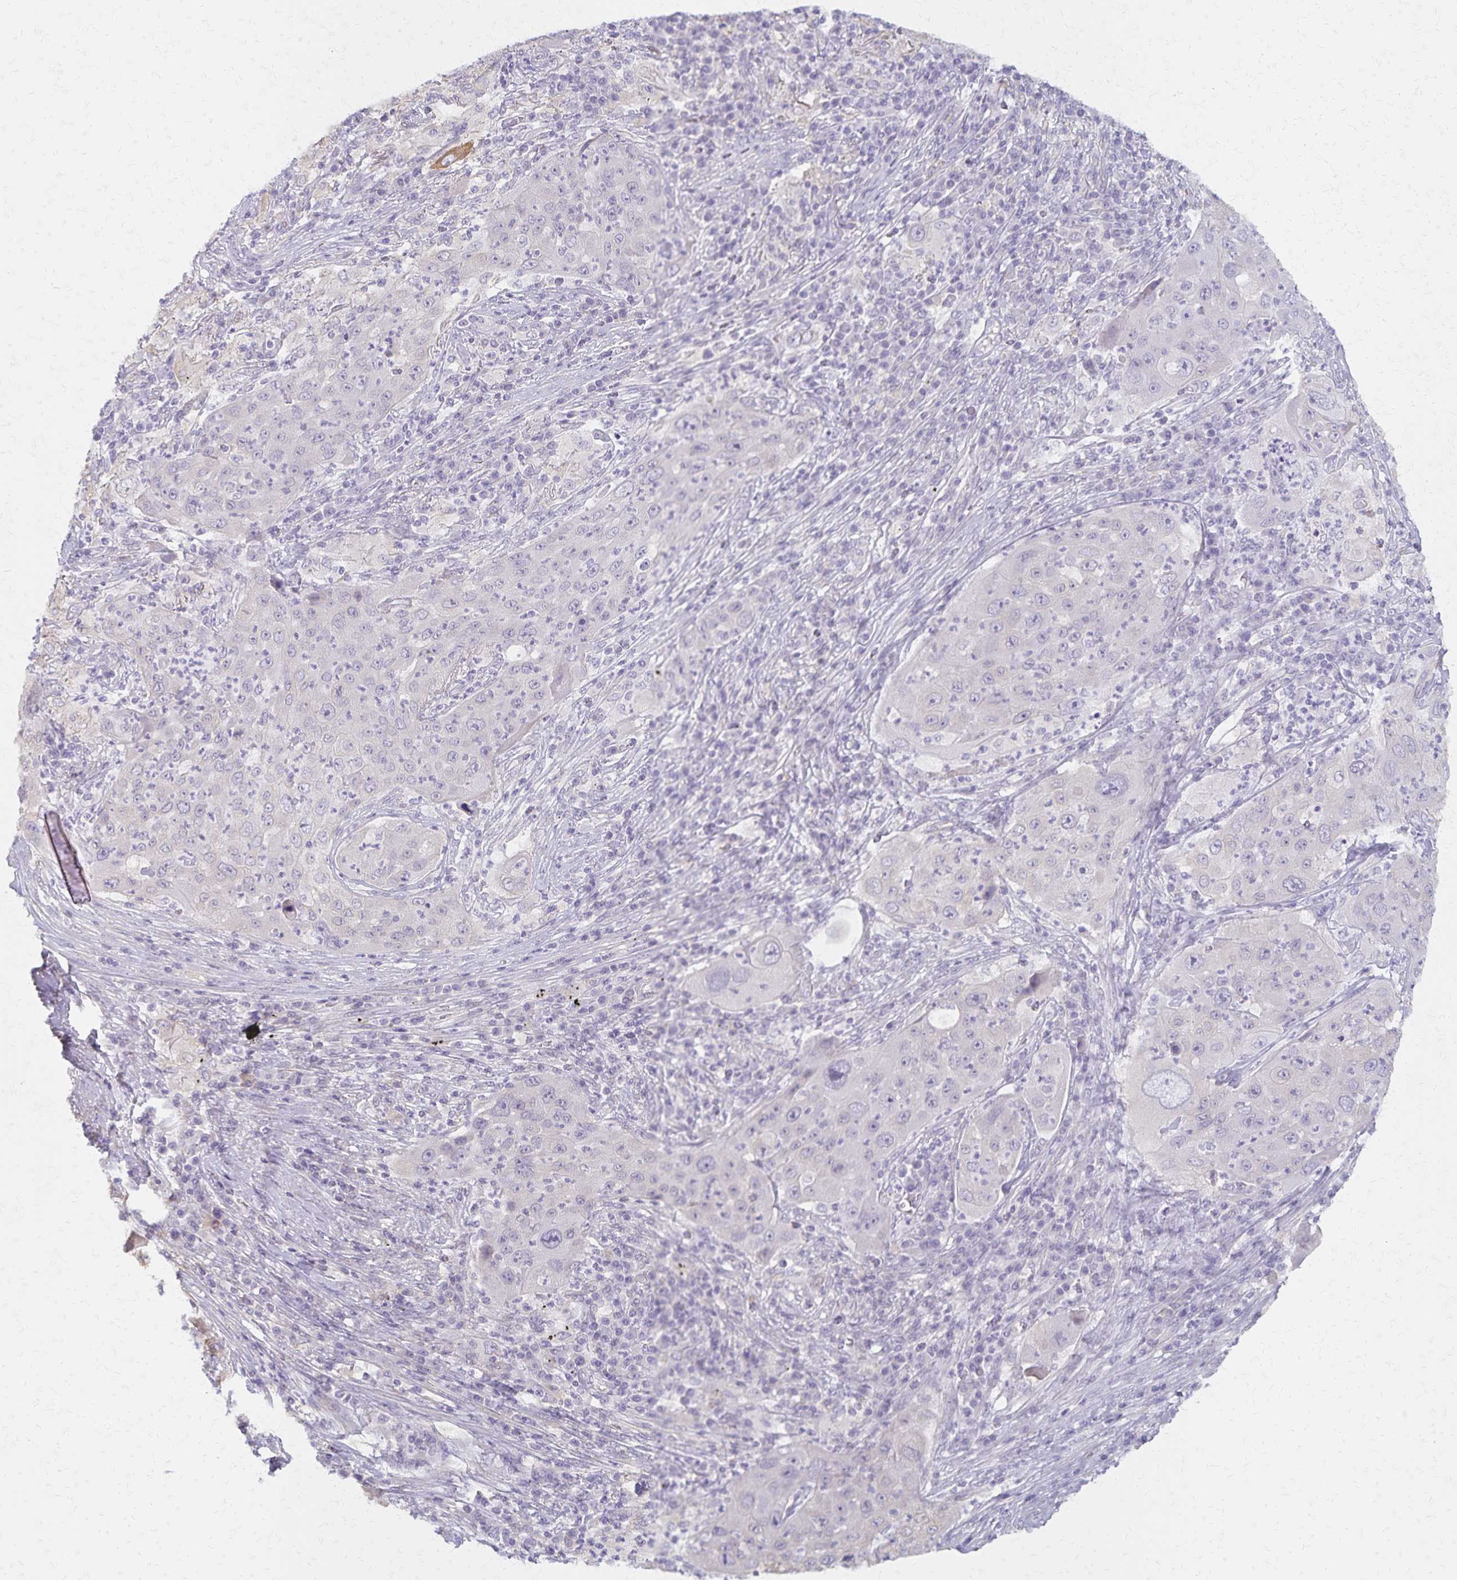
{"staining": {"intensity": "negative", "quantity": "none", "location": "none"}, "tissue": "lung cancer", "cell_type": "Tumor cells", "image_type": "cancer", "snomed": [{"axis": "morphology", "description": "Squamous cell carcinoma, NOS"}, {"axis": "topography", "description": "Lung"}], "caption": "IHC histopathology image of neoplastic tissue: lung squamous cell carcinoma stained with DAB displays no significant protein expression in tumor cells.", "gene": "KISS1", "patient": {"sex": "female", "age": 59}}